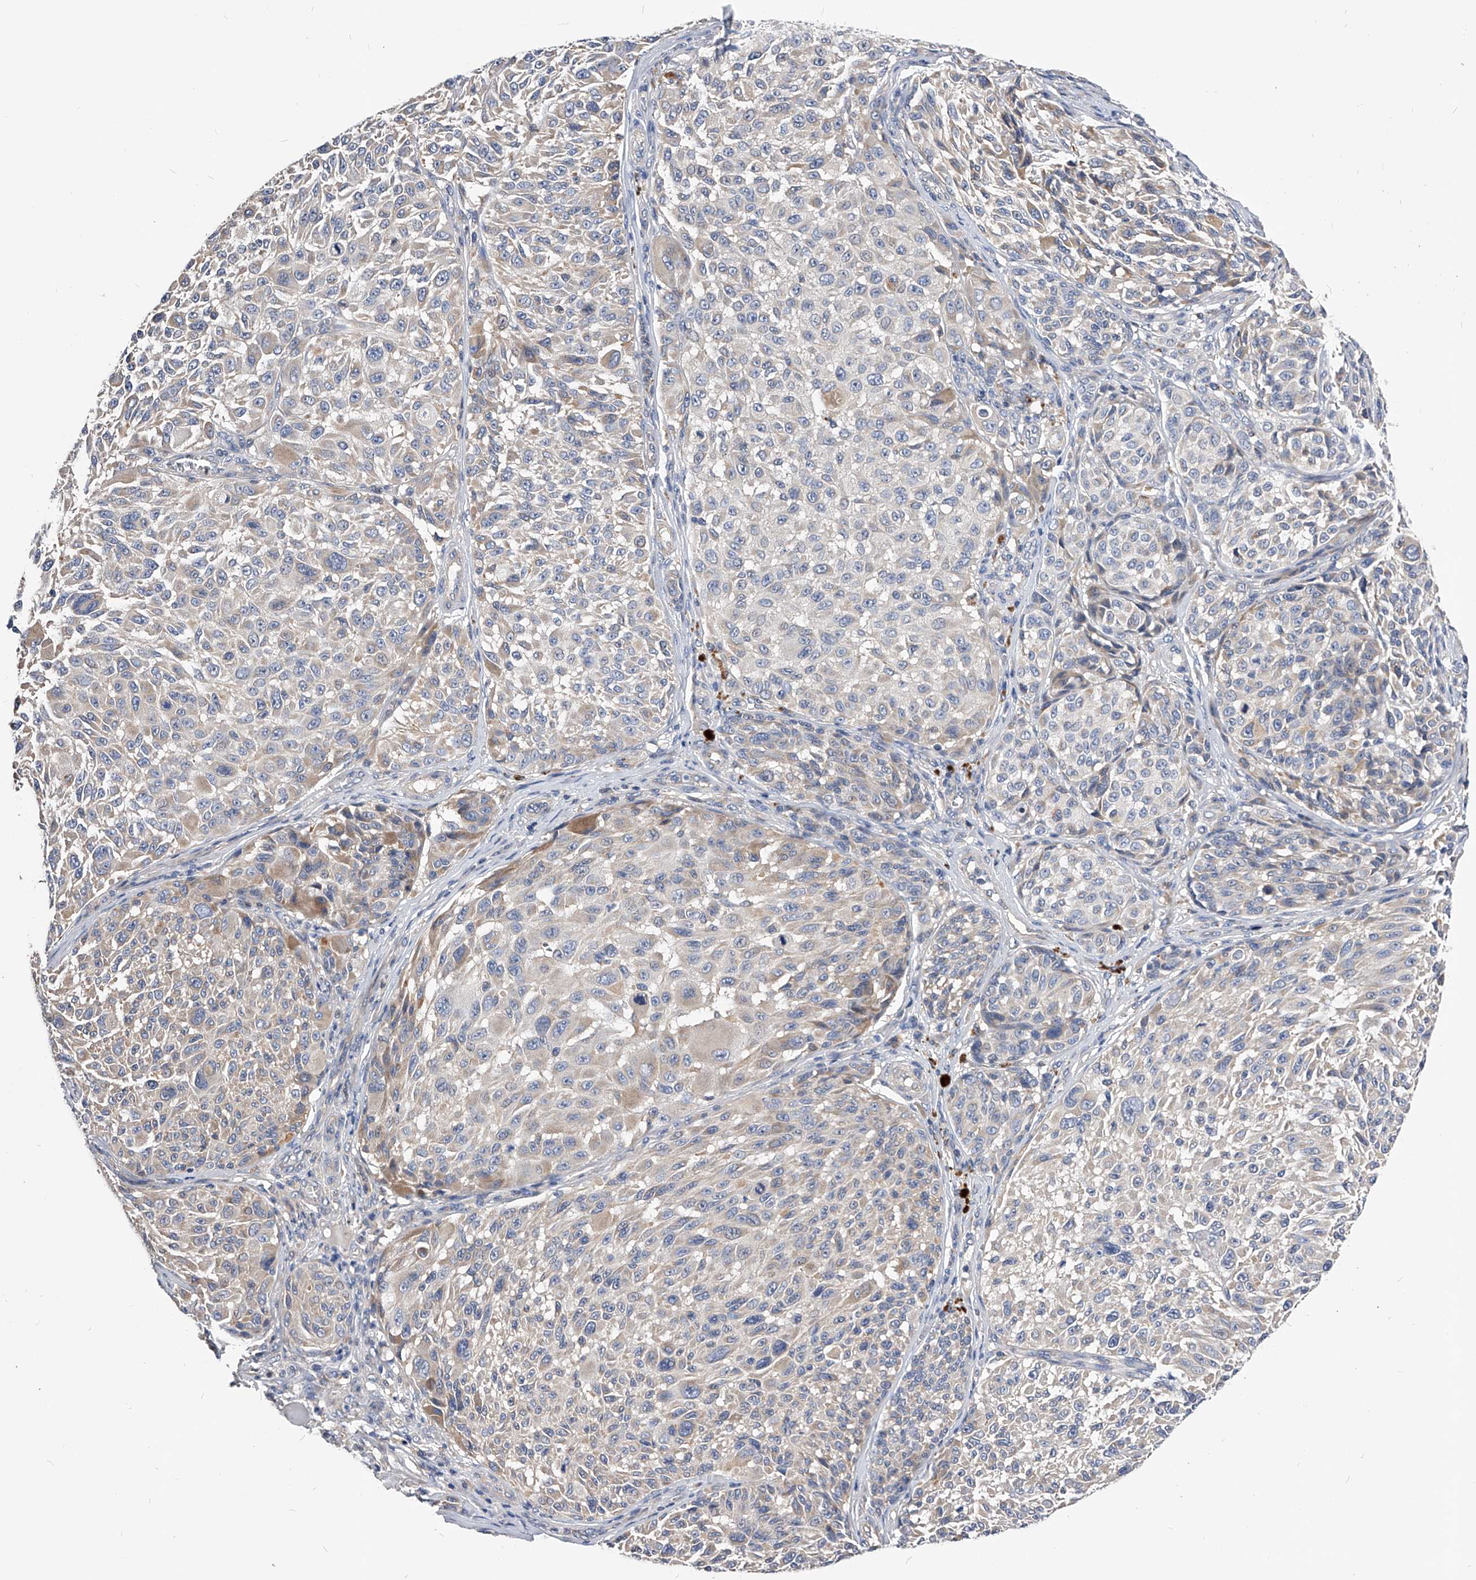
{"staining": {"intensity": "weak", "quantity": "<25%", "location": "cytoplasmic/membranous"}, "tissue": "melanoma", "cell_type": "Tumor cells", "image_type": "cancer", "snomed": [{"axis": "morphology", "description": "Malignant melanoma, NOS"}, {"axis": "topography", "description": "Skin"}], "caption": "DAB (3,3'-diaminobenzidine) immunohistochemical staining of melanoma exhibits no significant staining in tumor cells.", "gene": "ARL4C", "patient": {"sex": "male", "age": 83}}